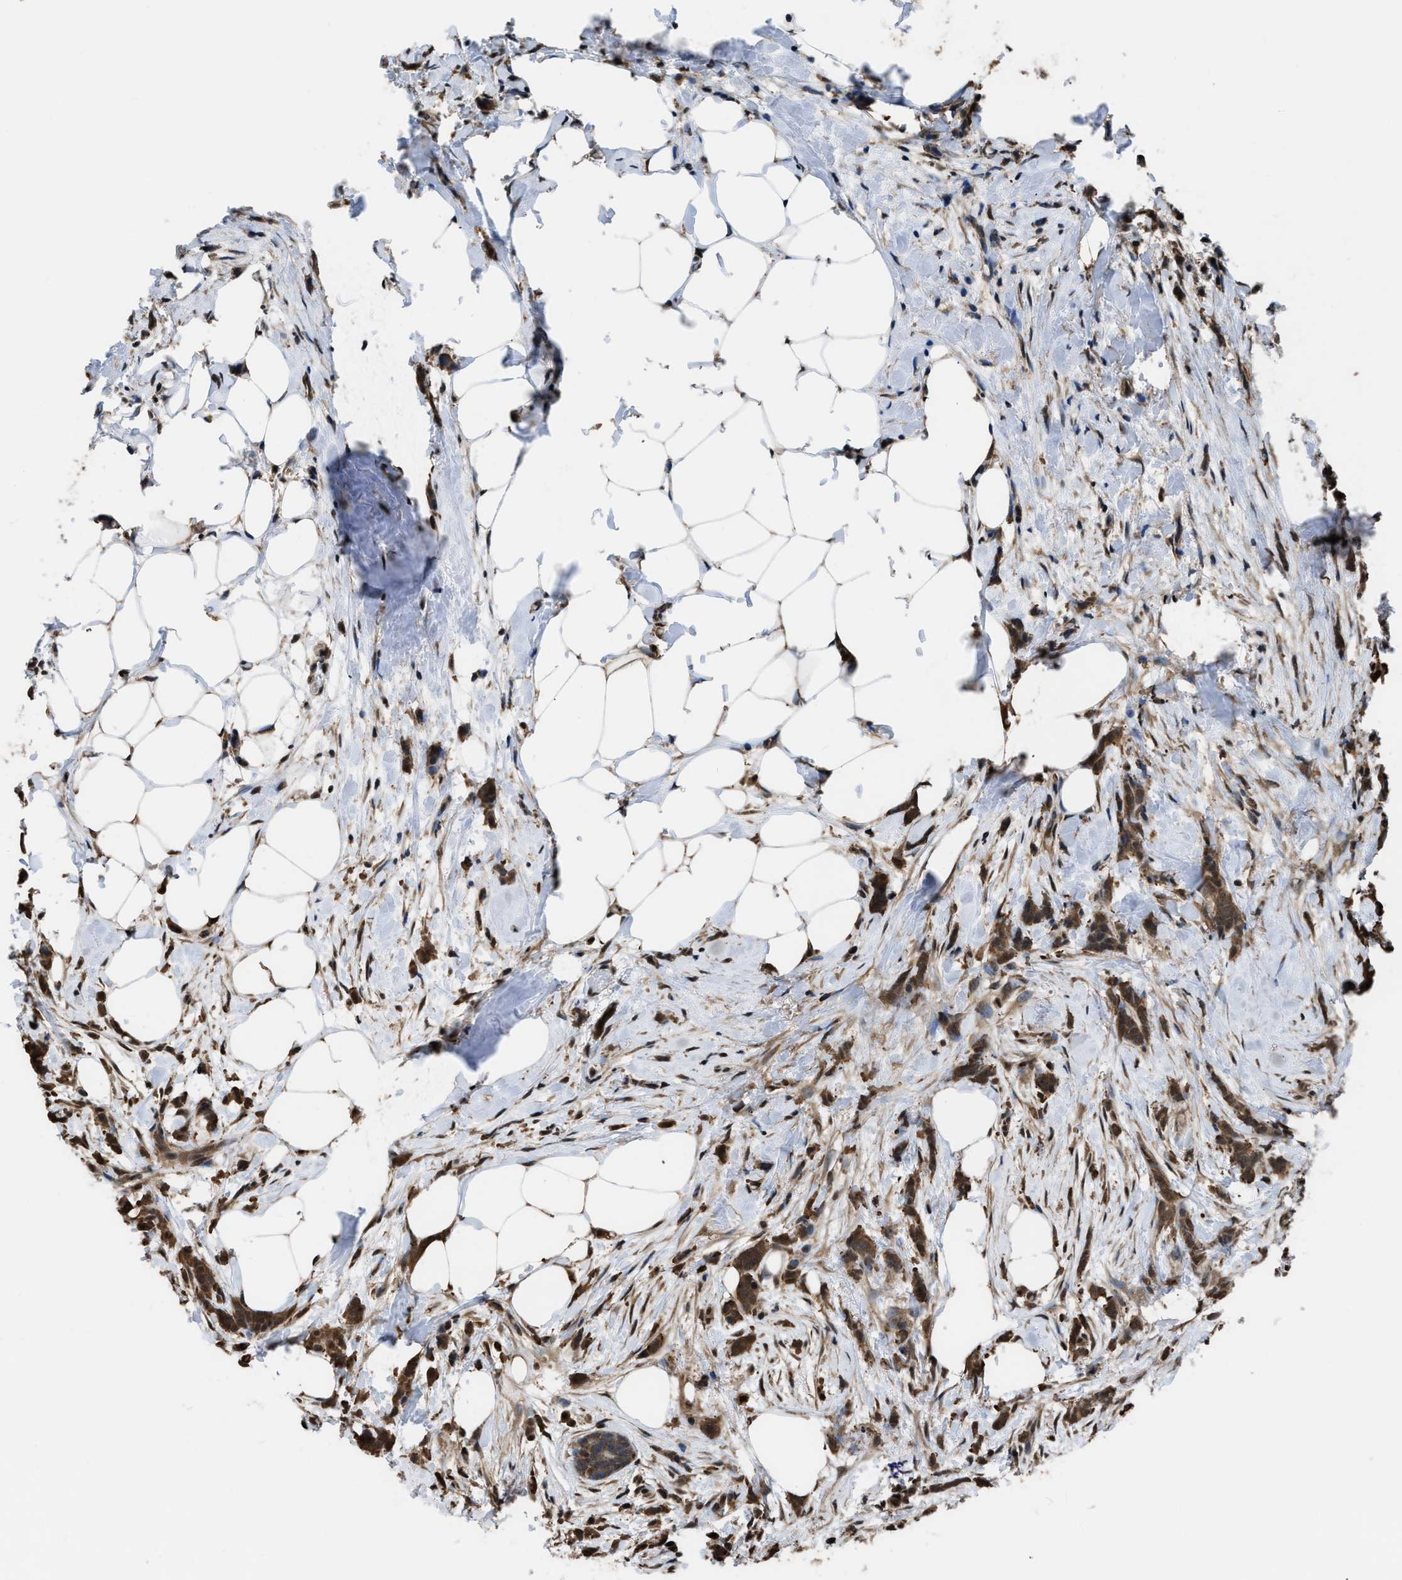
{"staining": {"intensity": "moderate", "quantity": ">75%", "location": "cytoplasmic/membranous"}, "tissue": "breast cancer", "cell_type": "Tumor cells", "image_type": "cancer", "snomed": [{"axis": "morphology", "description": "Lobular carcinoma, in situ"}, {"axis": "morphology", "description": "Lobular carcinoma"}, {"axis": "topography", "description": "Breast"}], "caption": "A high-resolution image shows IHC staining of breast cancer, which displays moderate cytoplasmic/membranous positivity in about >75% of tumor cells.", "gene": "FNTA", "patient": {"sex": "female", "age": 41}}